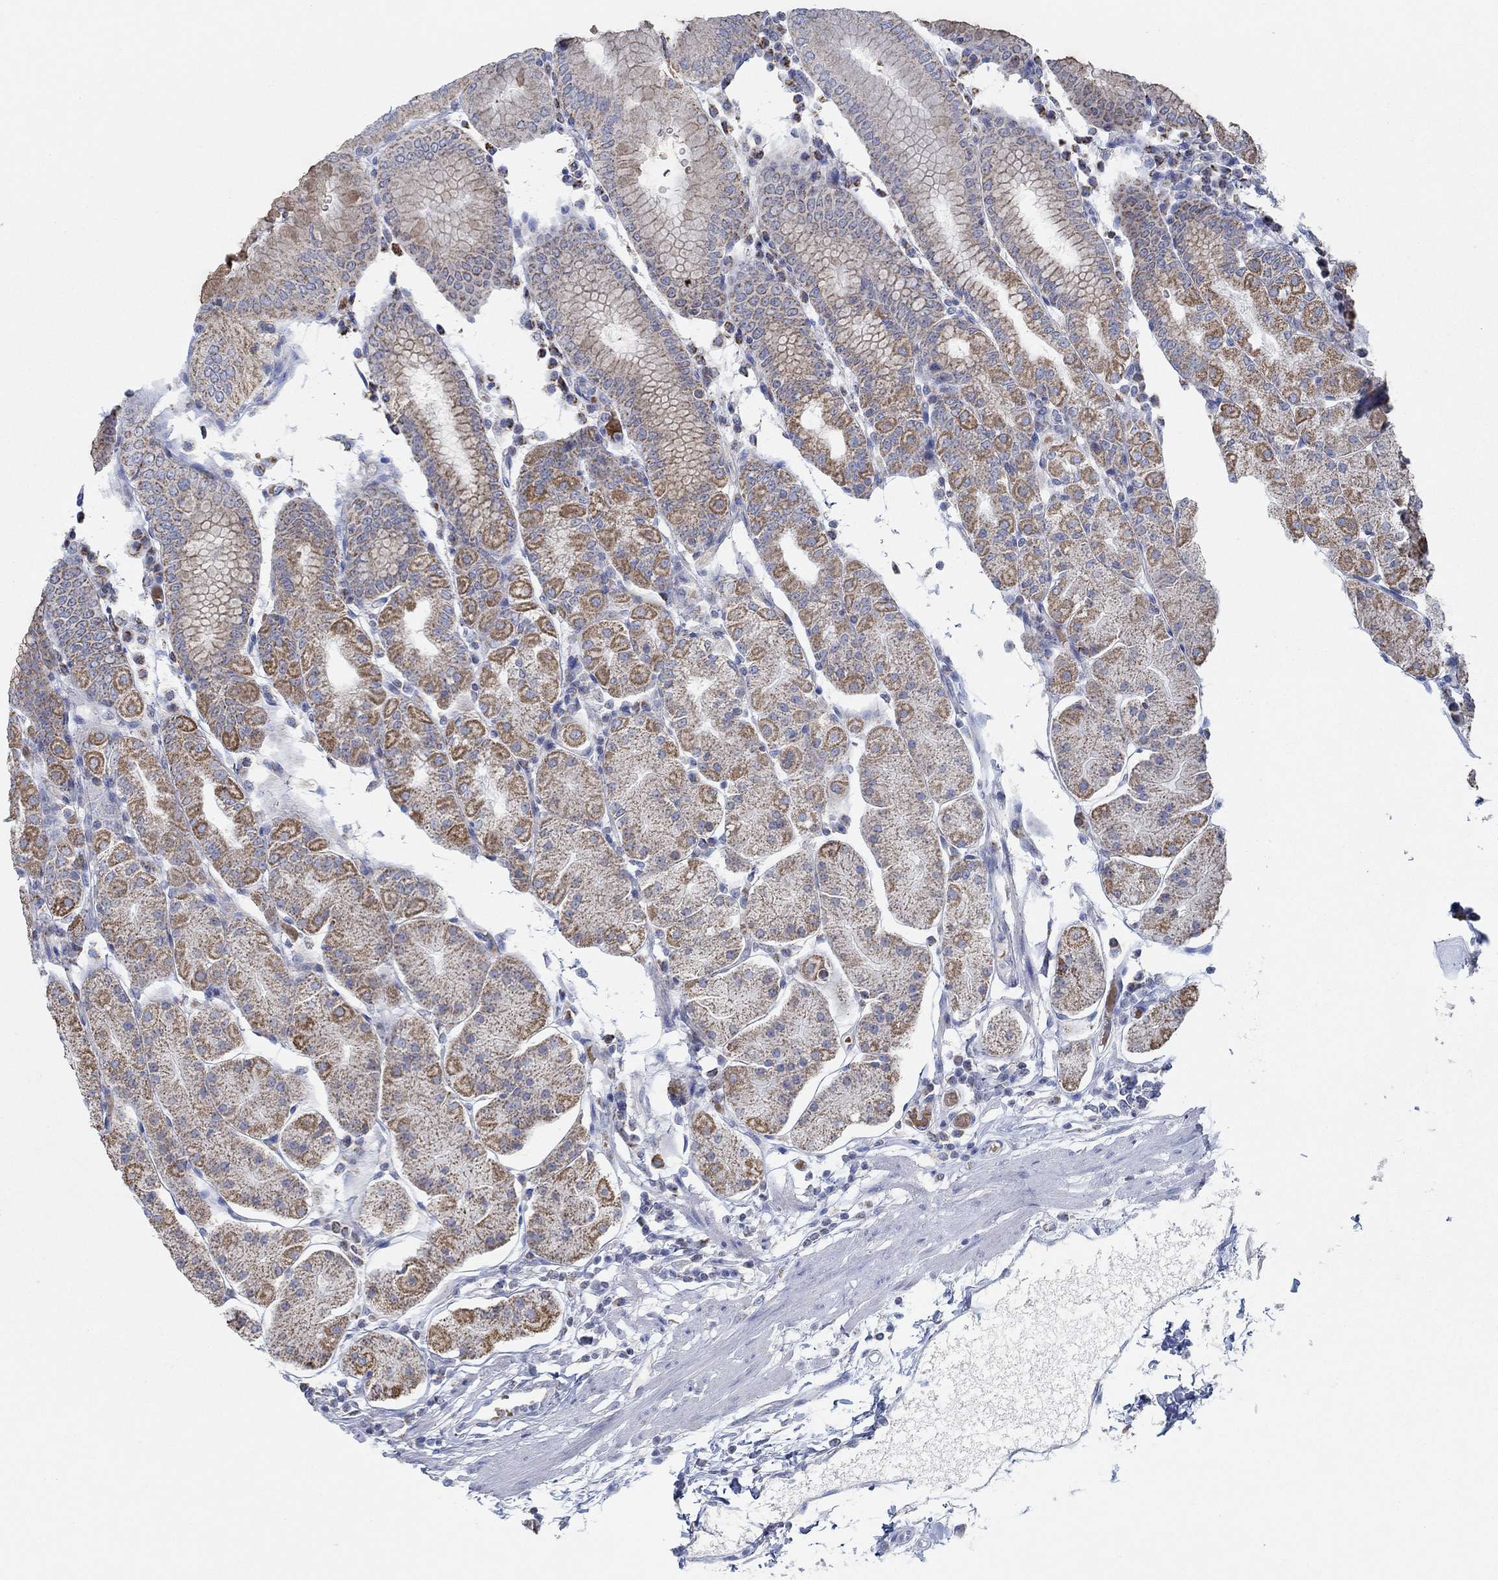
{"staining": {"intensity": "strong", "quantity": "<25%", "location": "cytoplasmic/membranous"}, "tissue": "stomach", "cell_type": "Glandular cells", "image_type": "normal", "snomed": [{"axis": "morphology", "description": "Normal tissue, NOS"}, {"axis": "topography", "description": "Stomach"}], "caption": "Benign stomach reveals strong cytoplasmic/membranous positivity in approximately <25% of glandular cells.", "gene": "GLOD5", "patient": {"sex": "male", "age": 54}}